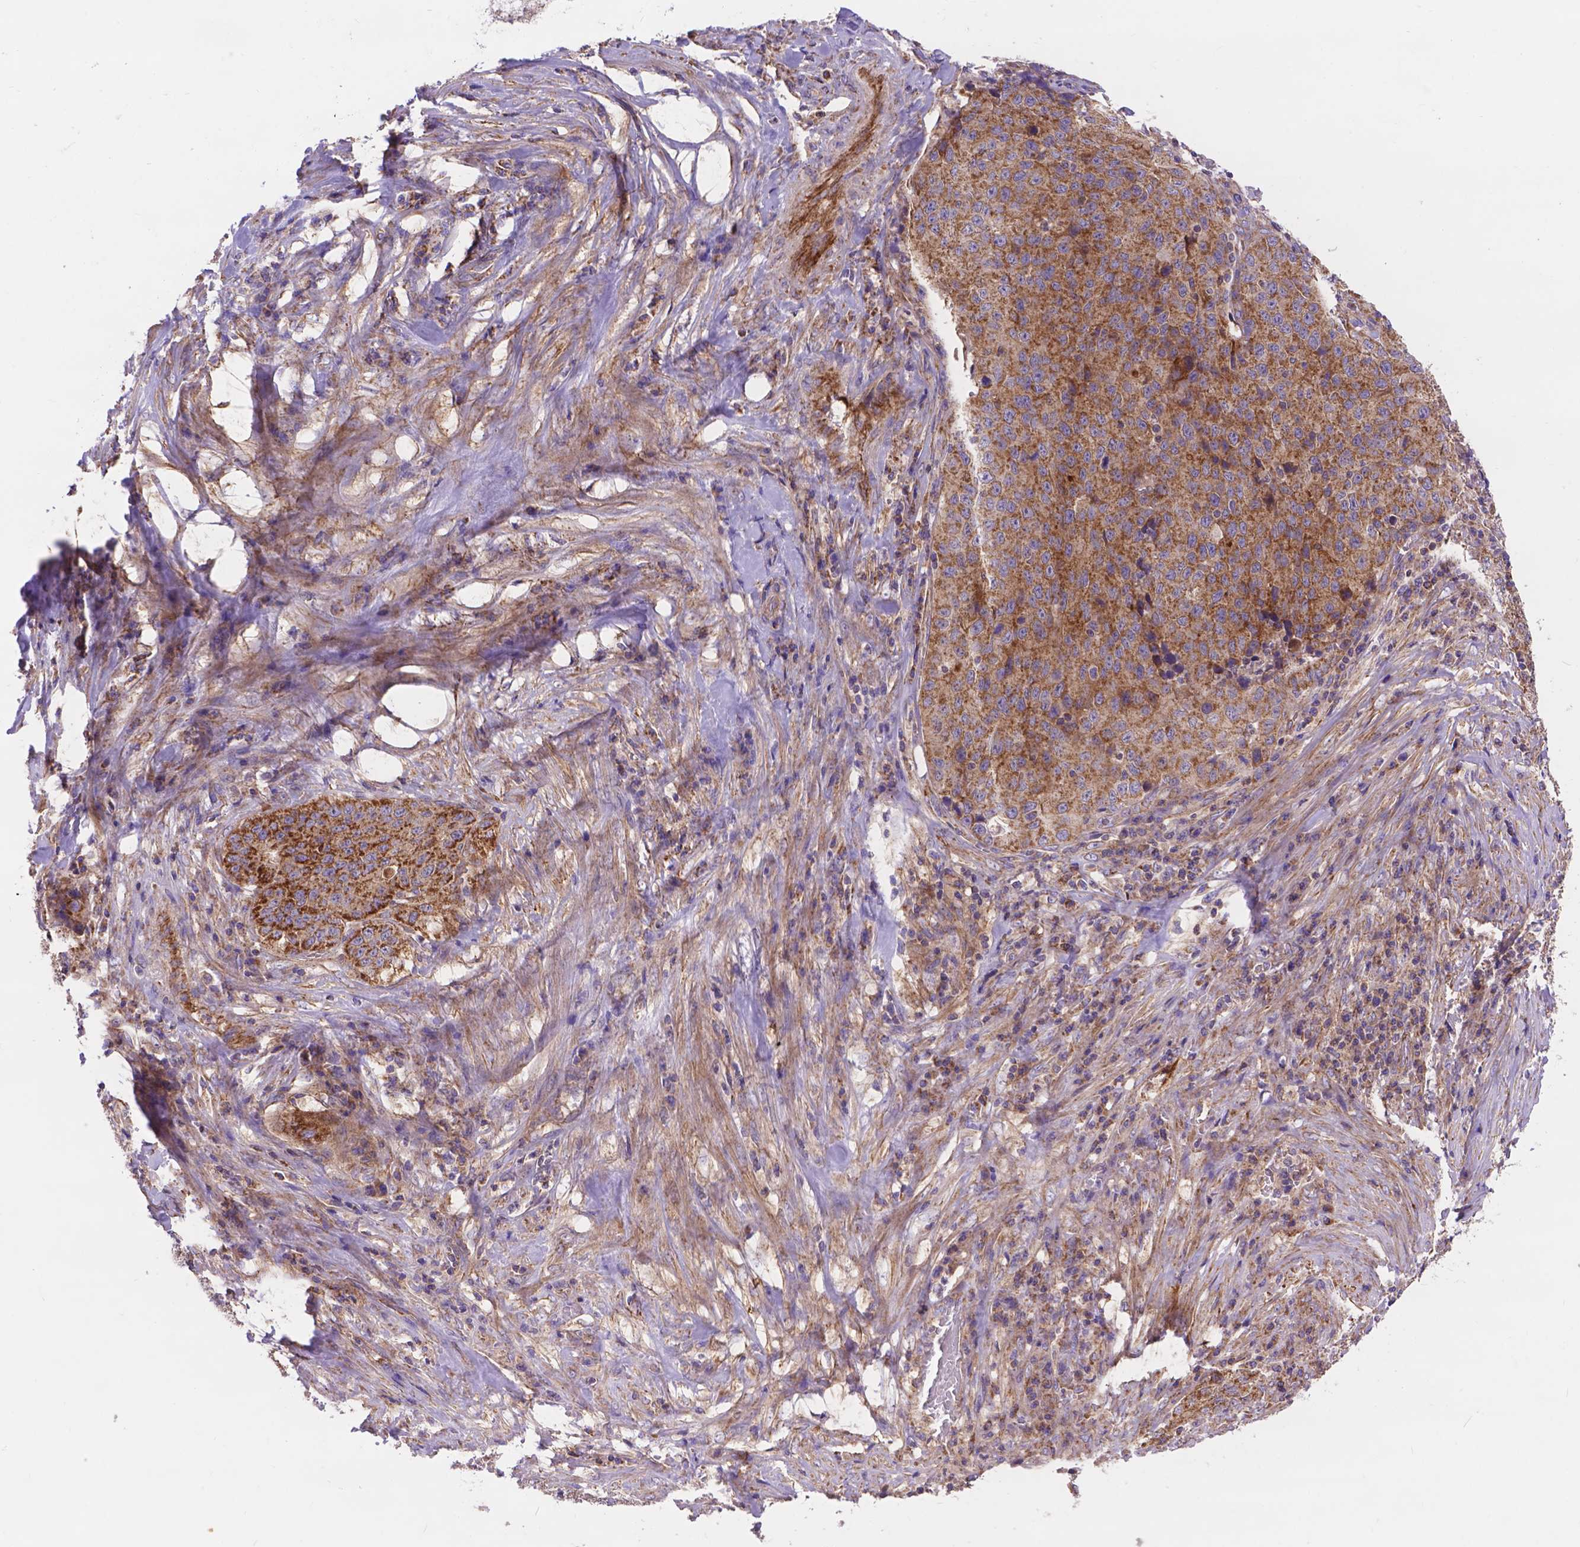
{"staining": {"intensity": "strong", "quantity": ">75%", "location": "cytoplasmic/membranous"}, "tissue": "stomach cancer", "cell_type": "Tumor cells", "image_type": "cancer", "snomed": [{"axis": "morphology", "description": "Adenocarcinoma, NOS"}, {"axis": "topography", "description": "Stomach"}], "caption": "A micrograph of human stomach cancer (adenocarcinoma) stained for a protein exhibits strong cytoplasmic/membranous brown staining in tumor cells.", "gene": "AK3", "patient": {"sex": "male", "age": 71}}